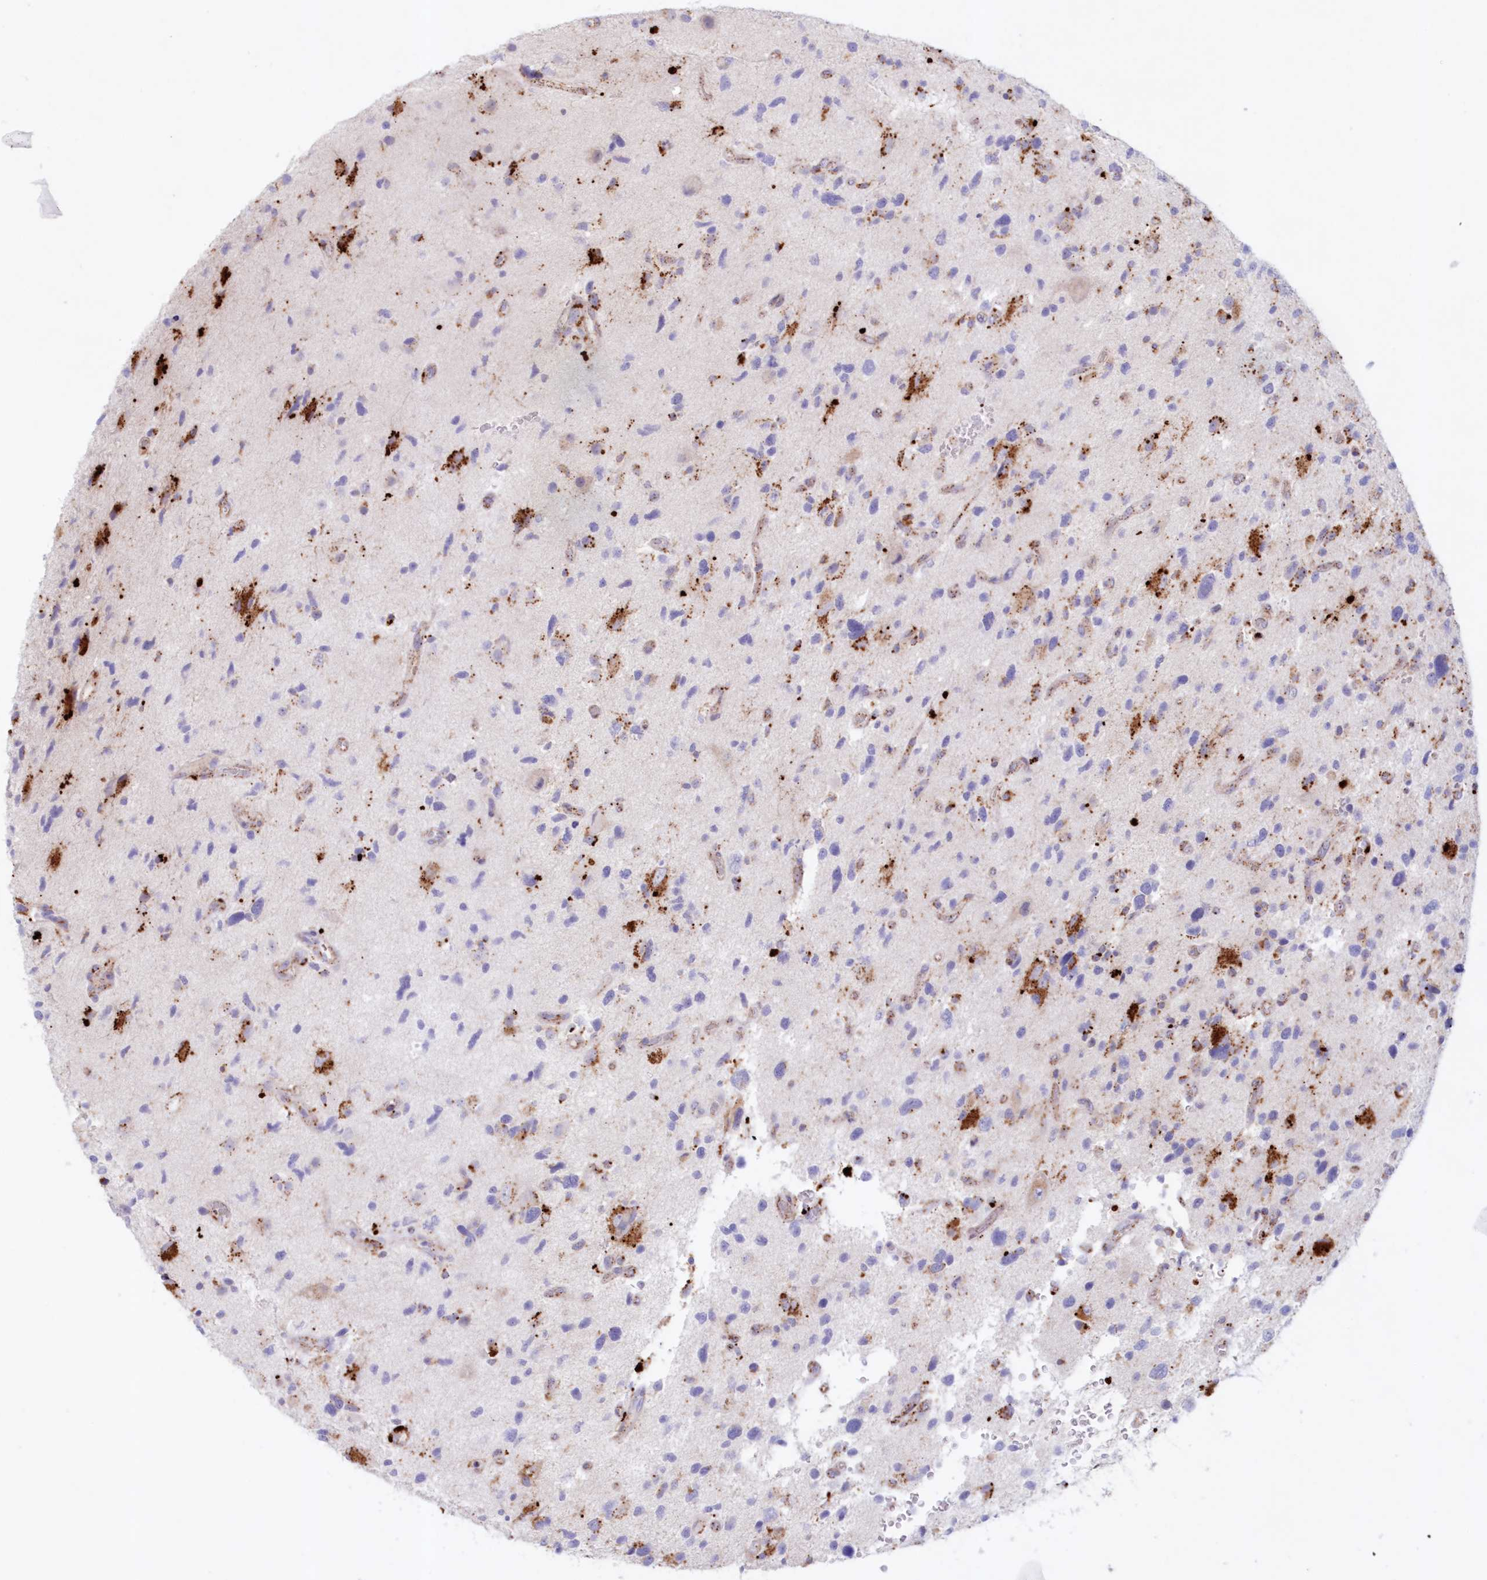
{"staining": {"intensity": "moderate", "quantity": "<25%", "location": "cytoplasmic/membranous"}, "tissue": "glioma", "cell_type": "Tumor cells", "image_type": "cancer", "snomed": [{"axis": "morphology", "description": "Glioma, malignant, High grade"}, {"axis": "topography", "description": "Brain"}], "caption": "Immunohistochemistry (IHC) image of neoplastic tissue: high-grade glioma (malignant) stained using IHC displays low levels of moderate protein expression localized specifically in the cytoplasmic/membranous of tumor cells, appearing as a cytoplasmic/membranous brown color.", "gene": "TPP1", "patient": {"sex": "male", "age": 33}}